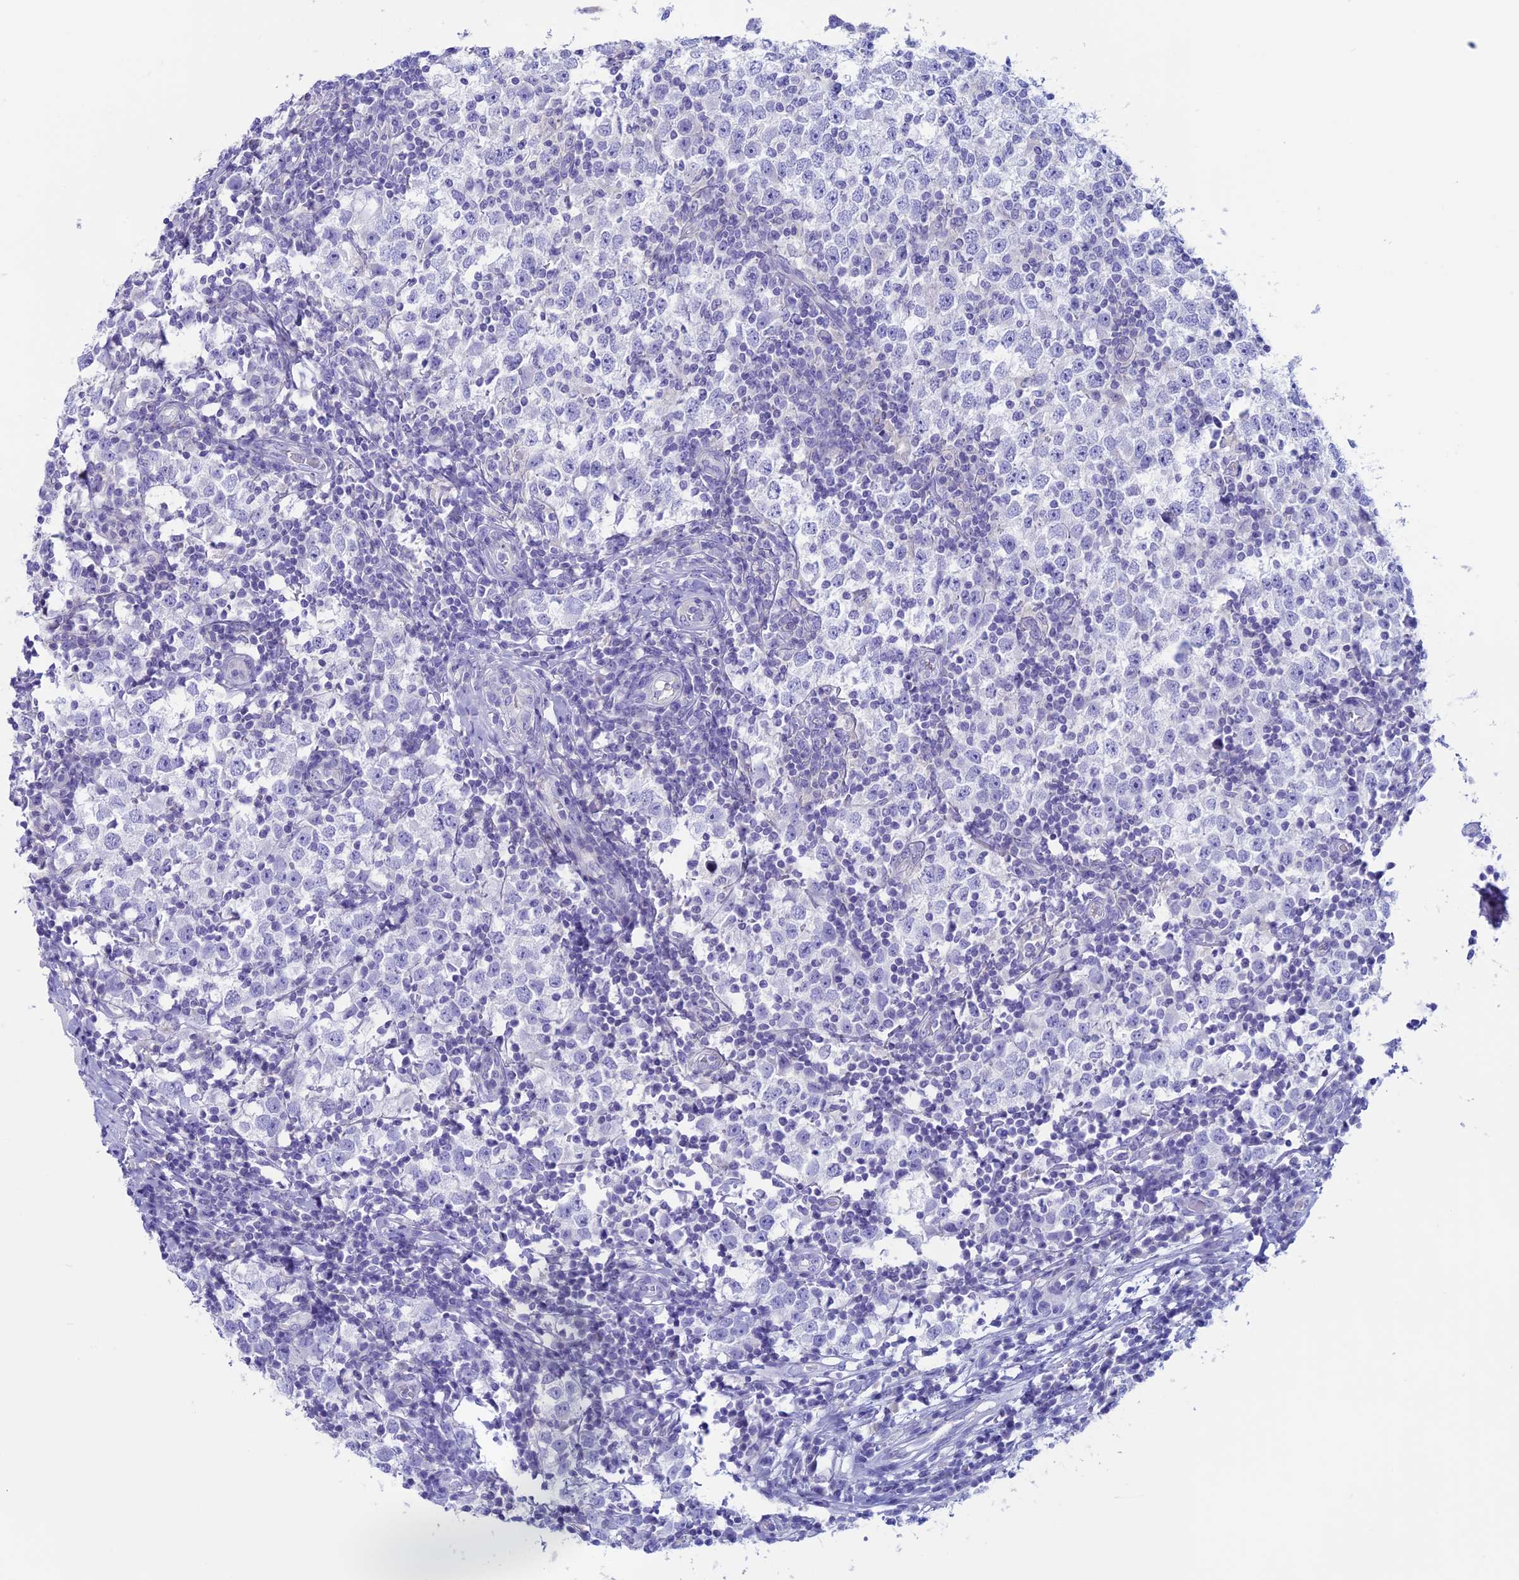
{"staining": {"intensity": "negative", "quantity": "none", "location": "none"}, "tissue": "testis cancer", "cell_type": "Tumor cells", "image_type": "cancer", "snomed": [{"axis": "morphology", "description": "Seminoma, NOS"}, {"axis": "topography", "description": "Testis"}], "caption": "This is an immunohistochemistry (IHC) micrograph of human testis cancer. There is no positivity in tumor cells.", "gene": "RP1", "patient": {"sex": "male", "age": 65}}